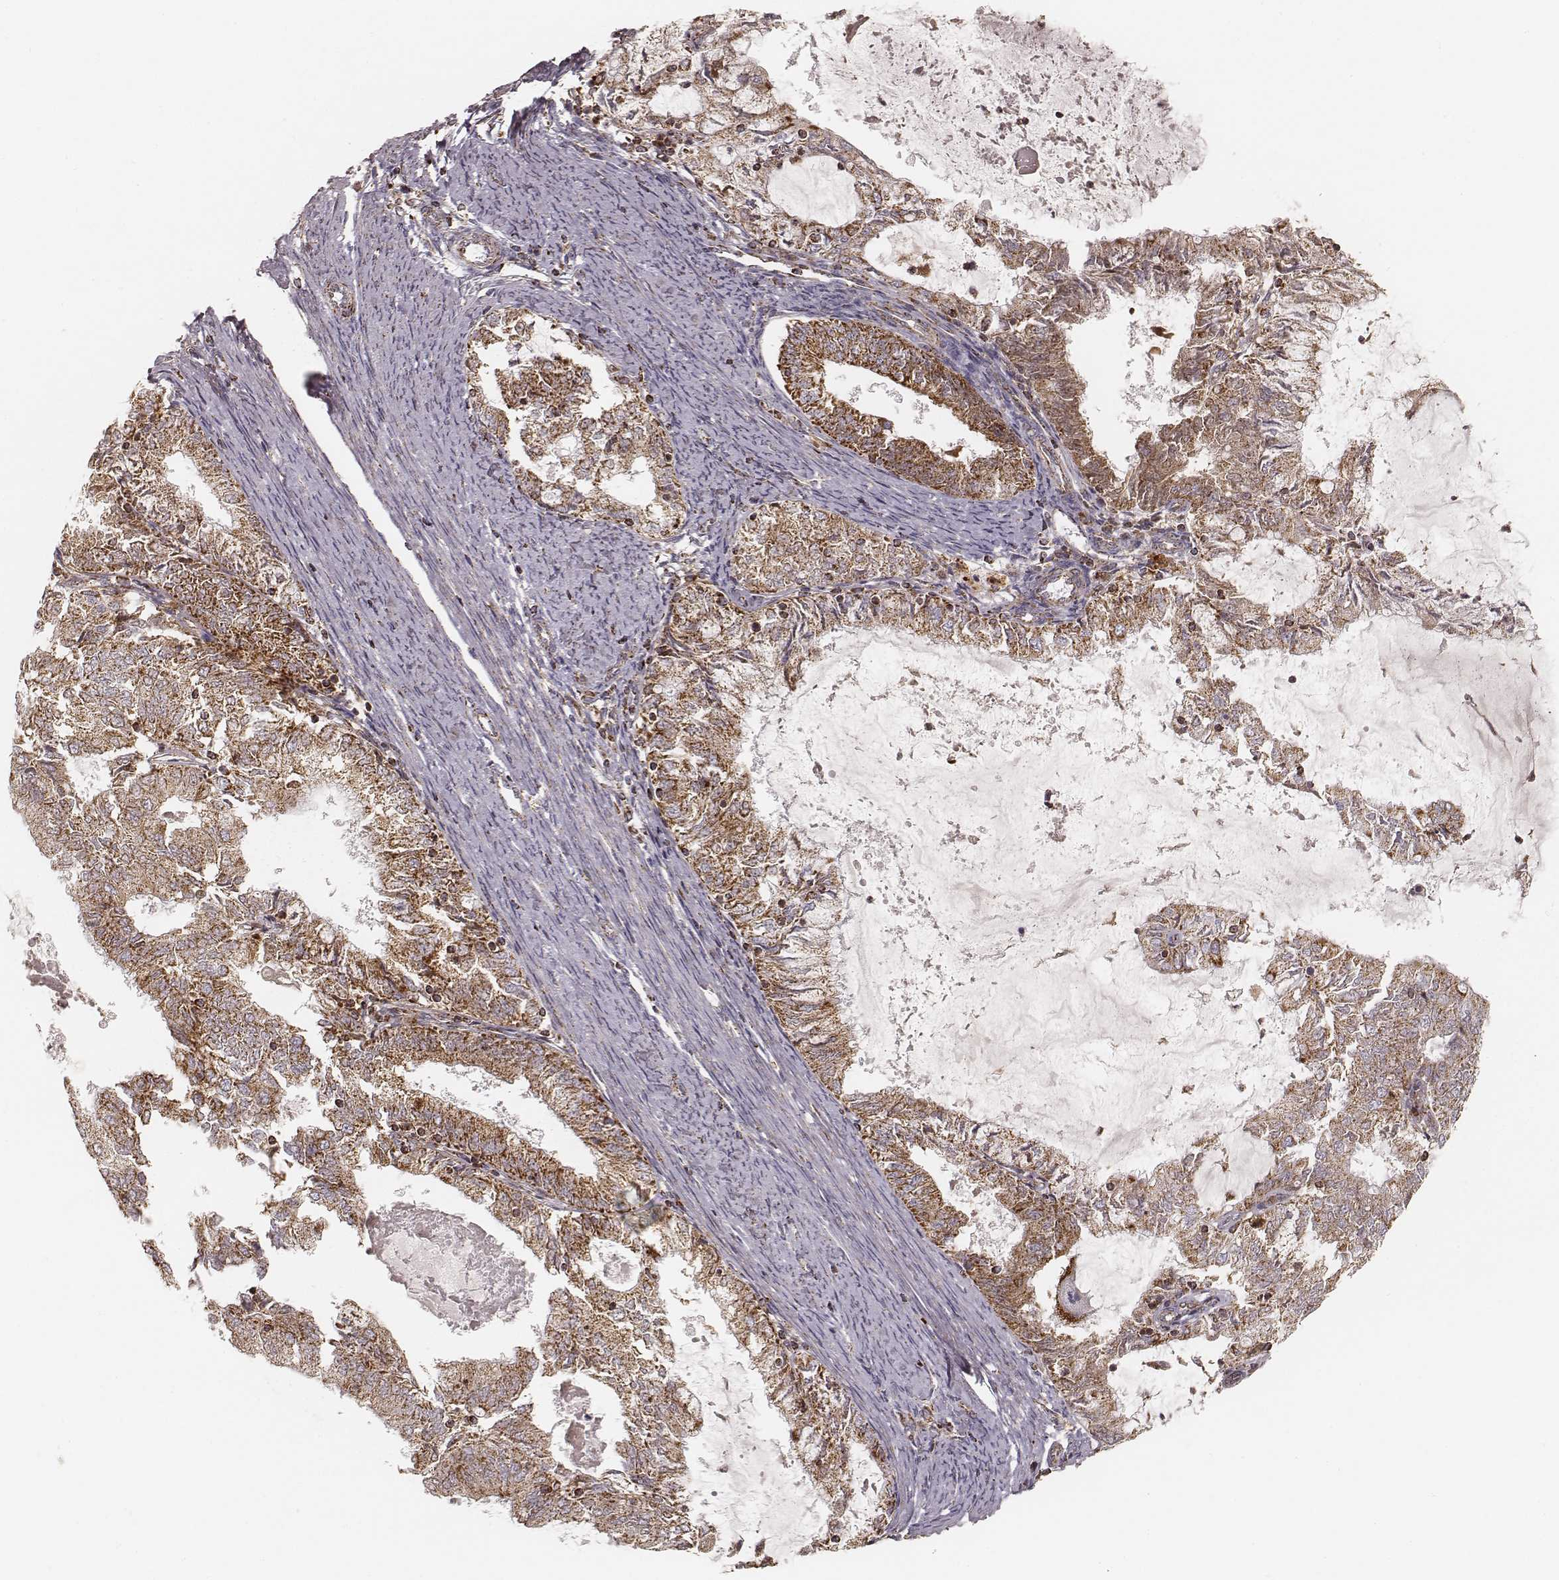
{"staining": {"intensity": "moderate", "quantity": ">75%", "location": "cytoplasmic/membranous"}, "tissue": "endometrial cancer", "cell_type": "Tumor cells", "image_type": "cancer", "snomed": [{"axis": "morphology", "description": "Adenocarcinoma, NOS"}, {"axis": "topography", "description": "Endometrium"}], "caption": "Protein expression by immunohistochemistry (IHC) demonstrates moderate cytoplasmic/membranous positivity in approximately >75% of tumor cells in adenocarcinoma (endometrial). (Stains: DAB in brown, nuclei in blue, Microscopy: brightfield microscopy at high magnification).", "gene": "CS", "patient": {"sex": "female", "age": 57}}